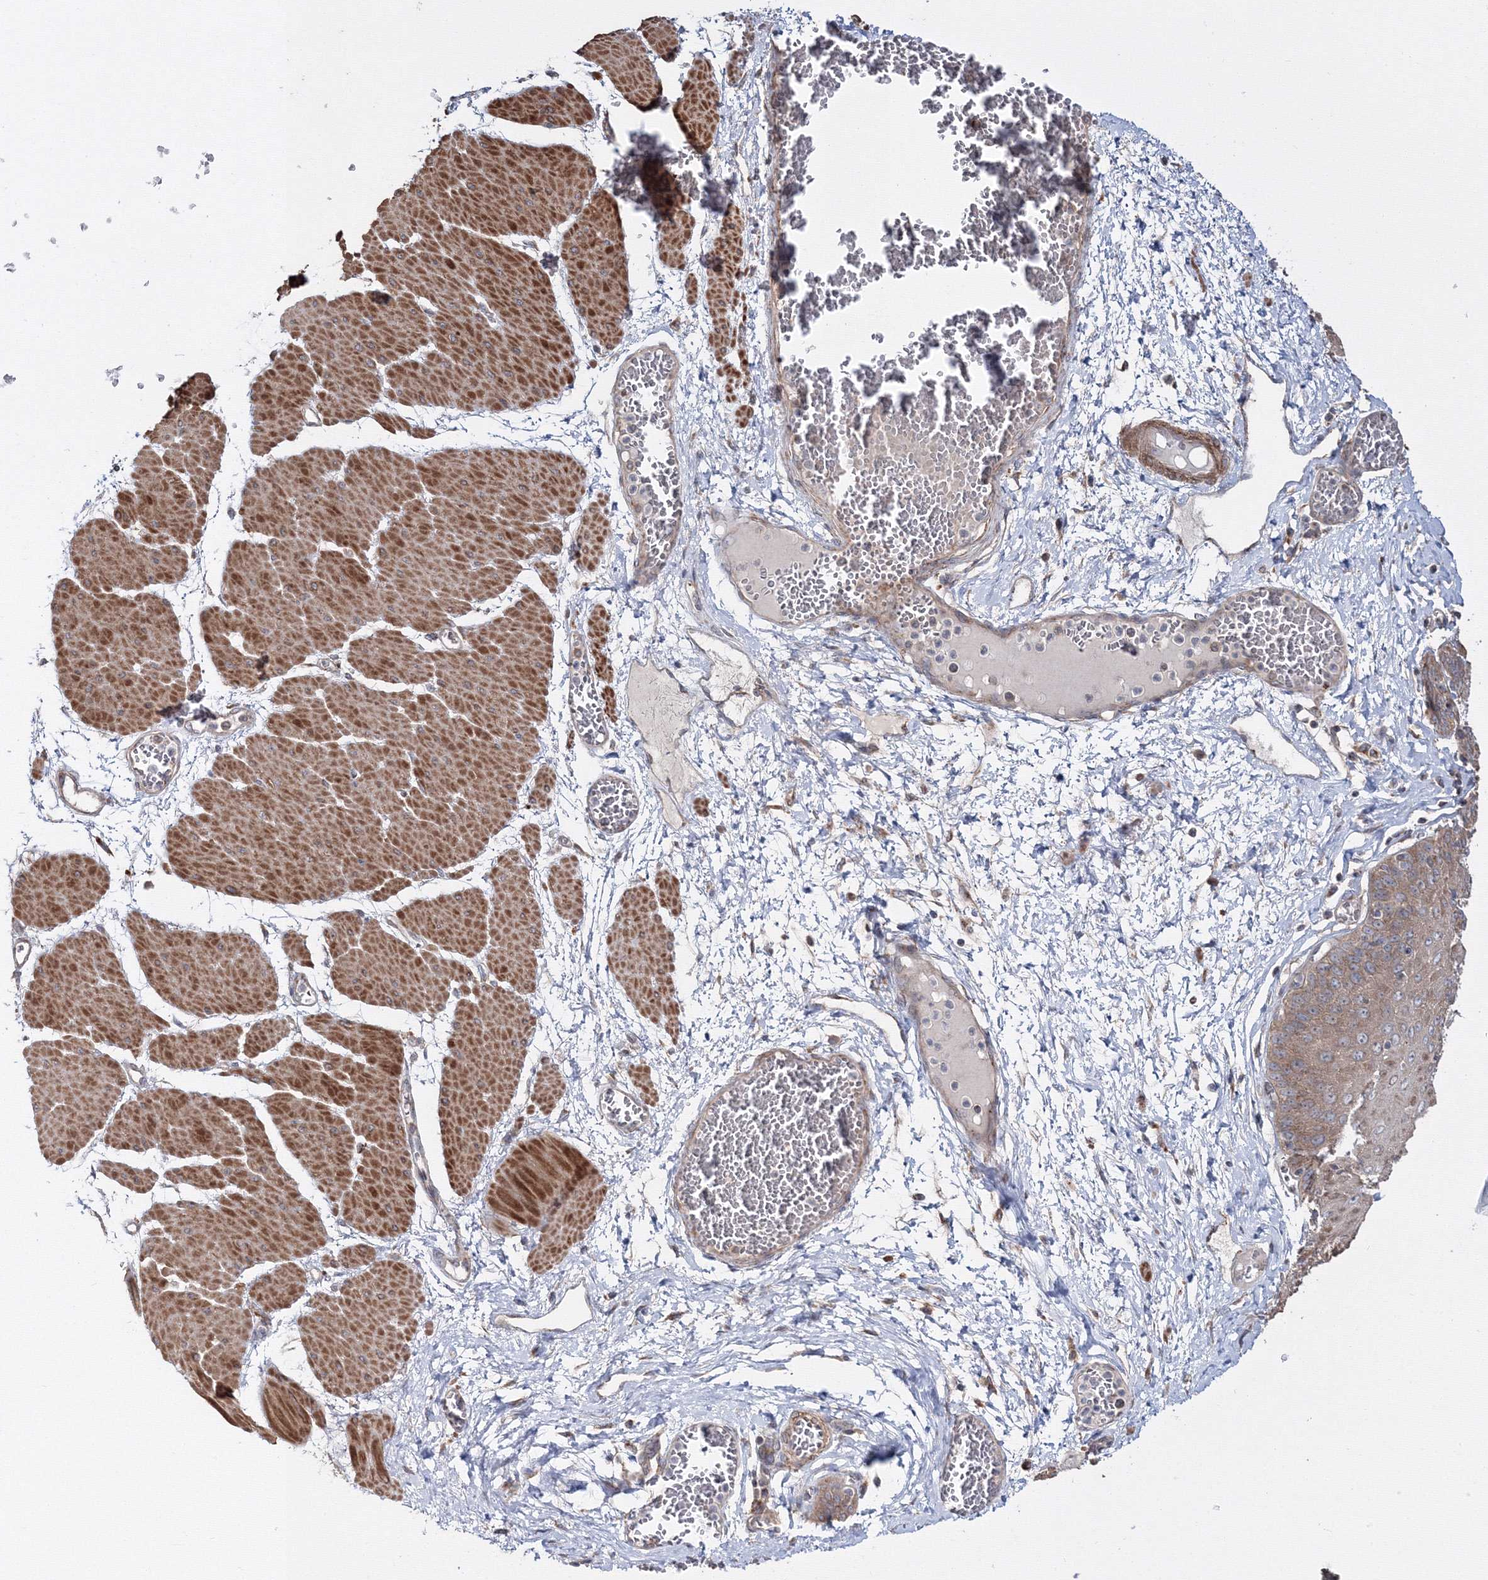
{"staining": {"intensity": "moderate", "quantity": ">75%", "location": "cytoplasmic/membranous"}, "tissue": "esophagus", "cell_type": "Squamous epithelial cells", "image_type": "normal", "snomed": [{"axis": "morphology", "description": "Normal tissue, NOS"}, {"axis": "topography", "description": "Esophagus"}], "caption": "DAB immunohistochemical staining of normal human esophagus demonstrates moderate cytoplasmic/membranous protein expression in approximately >75% of squamous epithelial cells.", "gene": "DDO", "patient": {"sex": "male", "age": 60}}